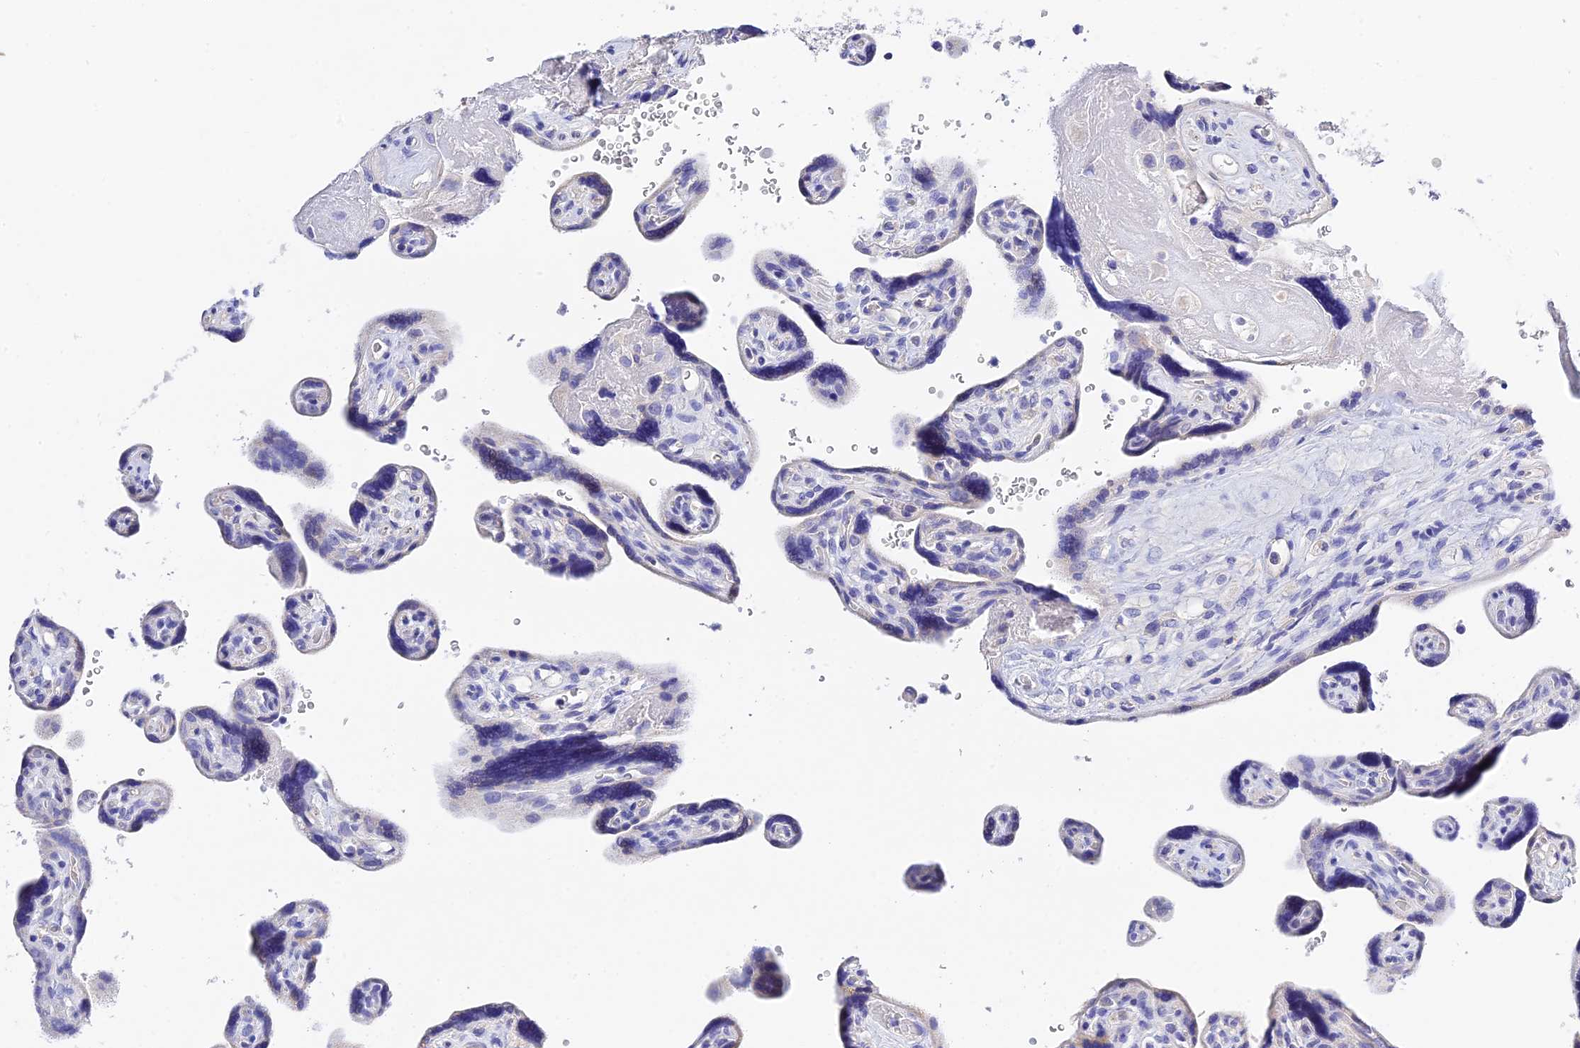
{"staining": {"intensity": "negative", "quantity": "none", "location": "none"}, "tissue": "placenta", "cell_type": "Decidual cells", "image_type": "normal", "snomed": [{"axis": "morphology", "description": "Normal tissue, NOS"}, {"axis": "topography", "description": "Placenta"}], "caption": "Protein analysis of normal placenta shows no significant expression in decidual cells. (Brightfield microscopy of DAB (3,3'-diaminobenzidine) immunohistochemistry at high magnification).", "gene": "MS4A5", "patient": {"sex": "female", "age": 39}}